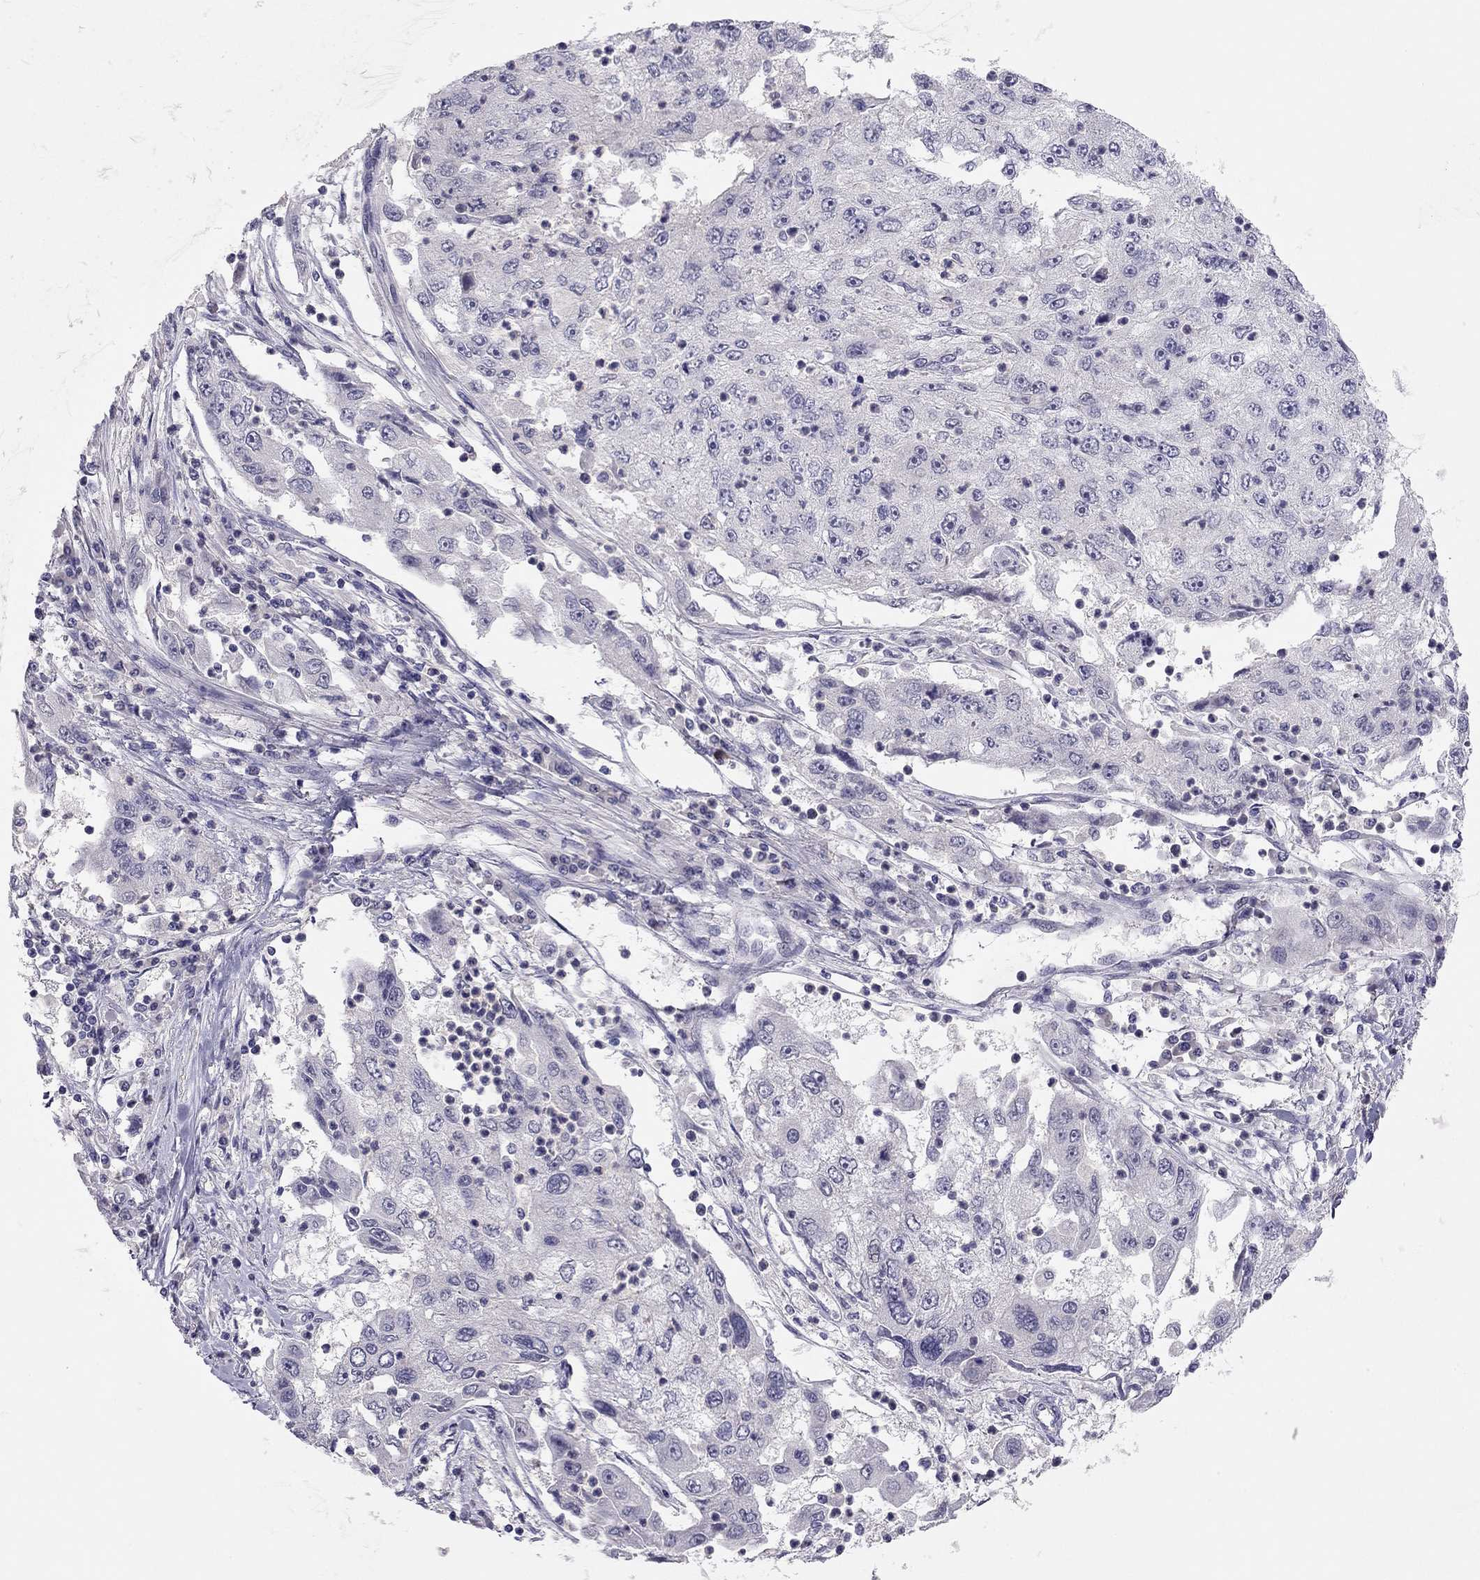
{"staining": {"intensity": "negative", "quantity": "none", "location": "none"}, "tissue": "cervical cancer", "cell_type": "Tumor cells", "image_type": "cancer", "snomed": [{"axis": "morphology", "description": "Squamous cell carcinoma, NOS"}, {"axis": "topography", "description": "Cervix"}], "caption": "Immunohistochemical staining of squamous cell carcinoma (cervical) displays no significant staining in tumor cells.", "gene": "ADORA2A", "patient": {"sex": "female", "age": 36}}